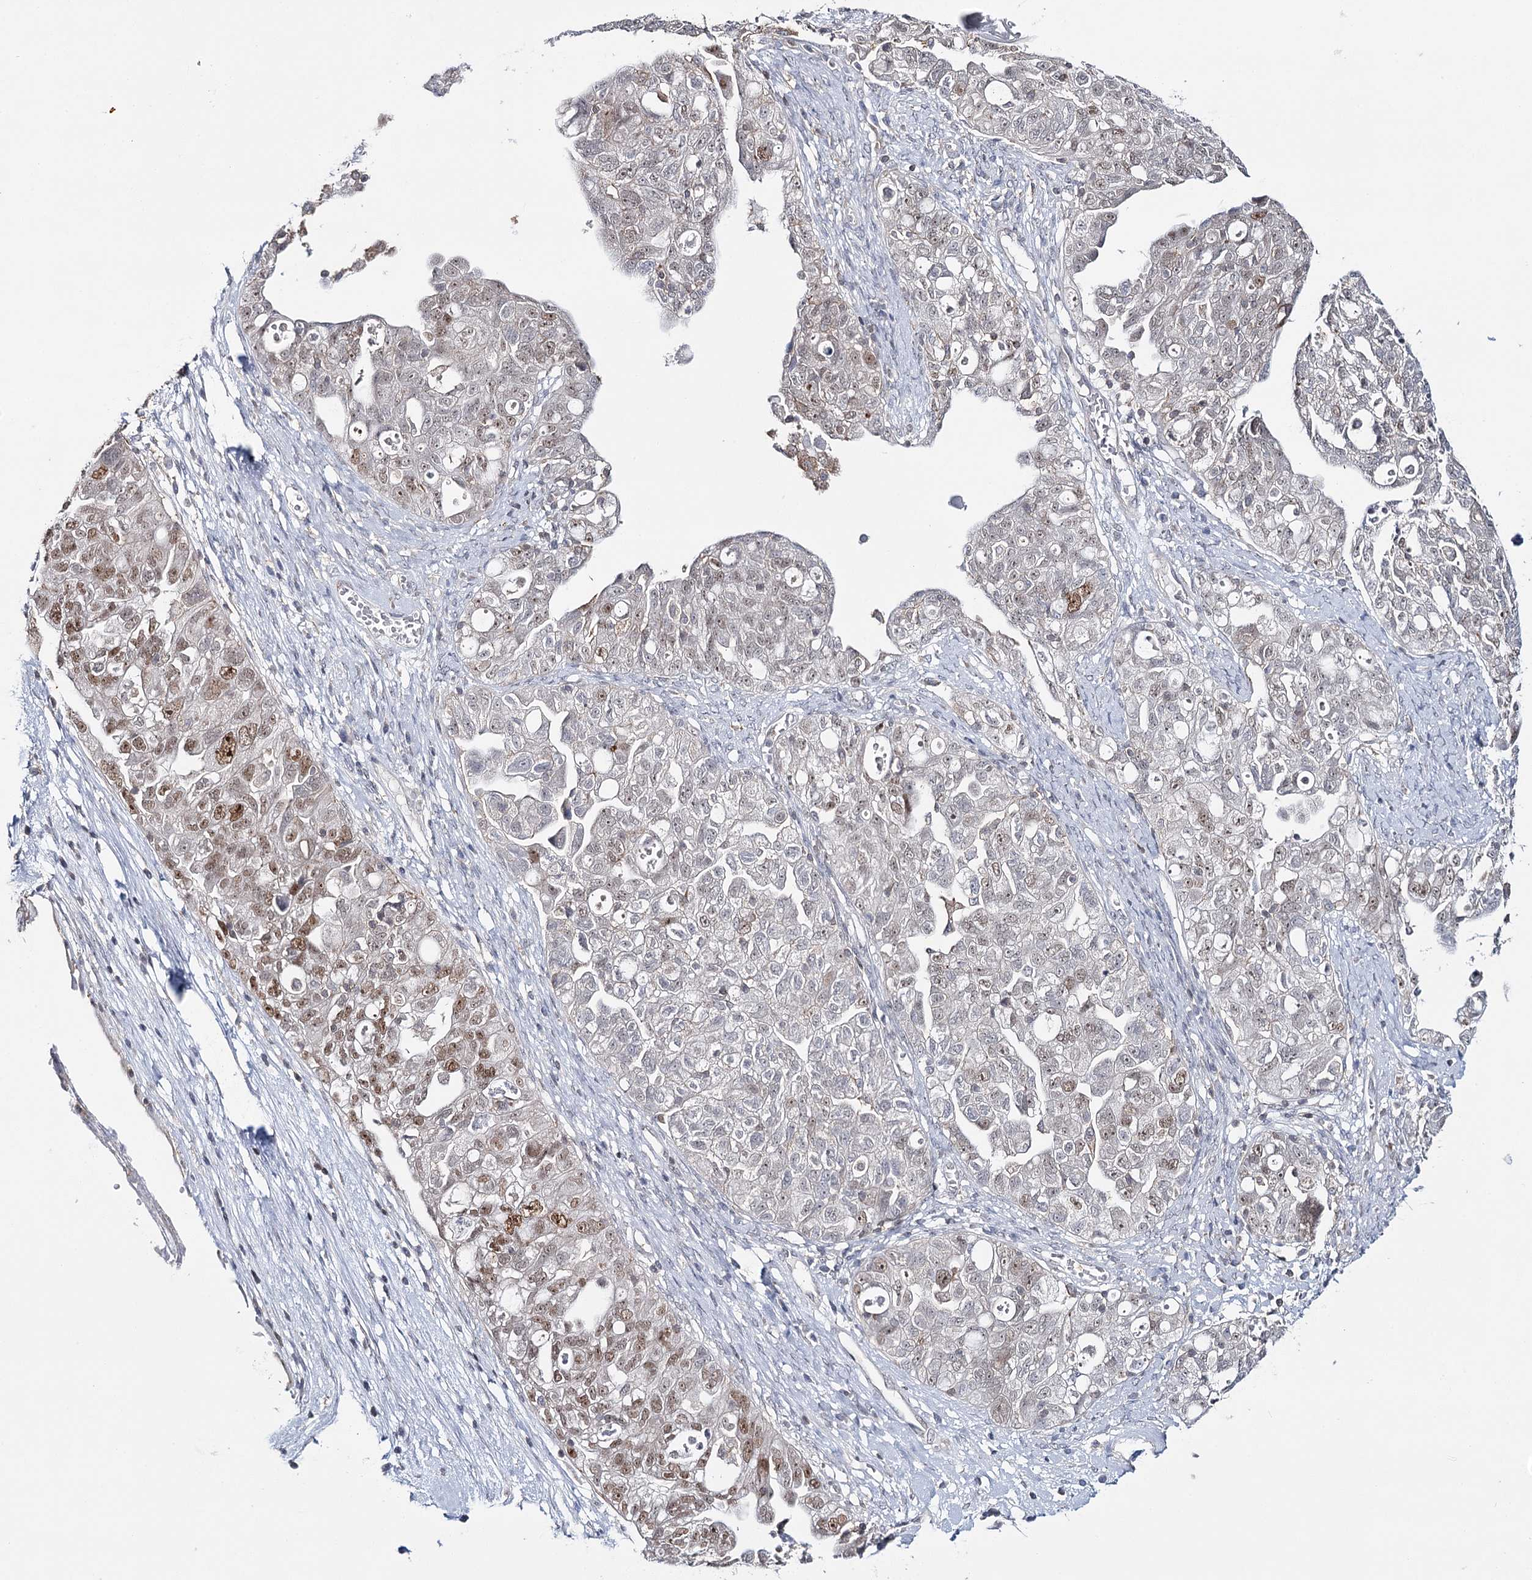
{"staining": {"intensity": "weak", "quantity": "<25%", "location": "nuclear"}, "tissue": "ovarian cancer", "cell_type": "Tumor cells", "image_type": "cancer", "snomed": [{"axis": "morphology", "description": "Carcinoma, NOS"}, {"axis": "morphology", "description": "Cystadenocarcinoma, serous, NOS"}, {"axis": "topography", "description": "Ovary"}], "caption": "The histopathology image reveals no significant positivity in tumor cells of ovarian cancer (serous cystadenocarcinoma). (DAB IHC with hematoxylin counter stain).", "gene": "ZC3H8", "patient": {"sex": "female", "age": 69}}